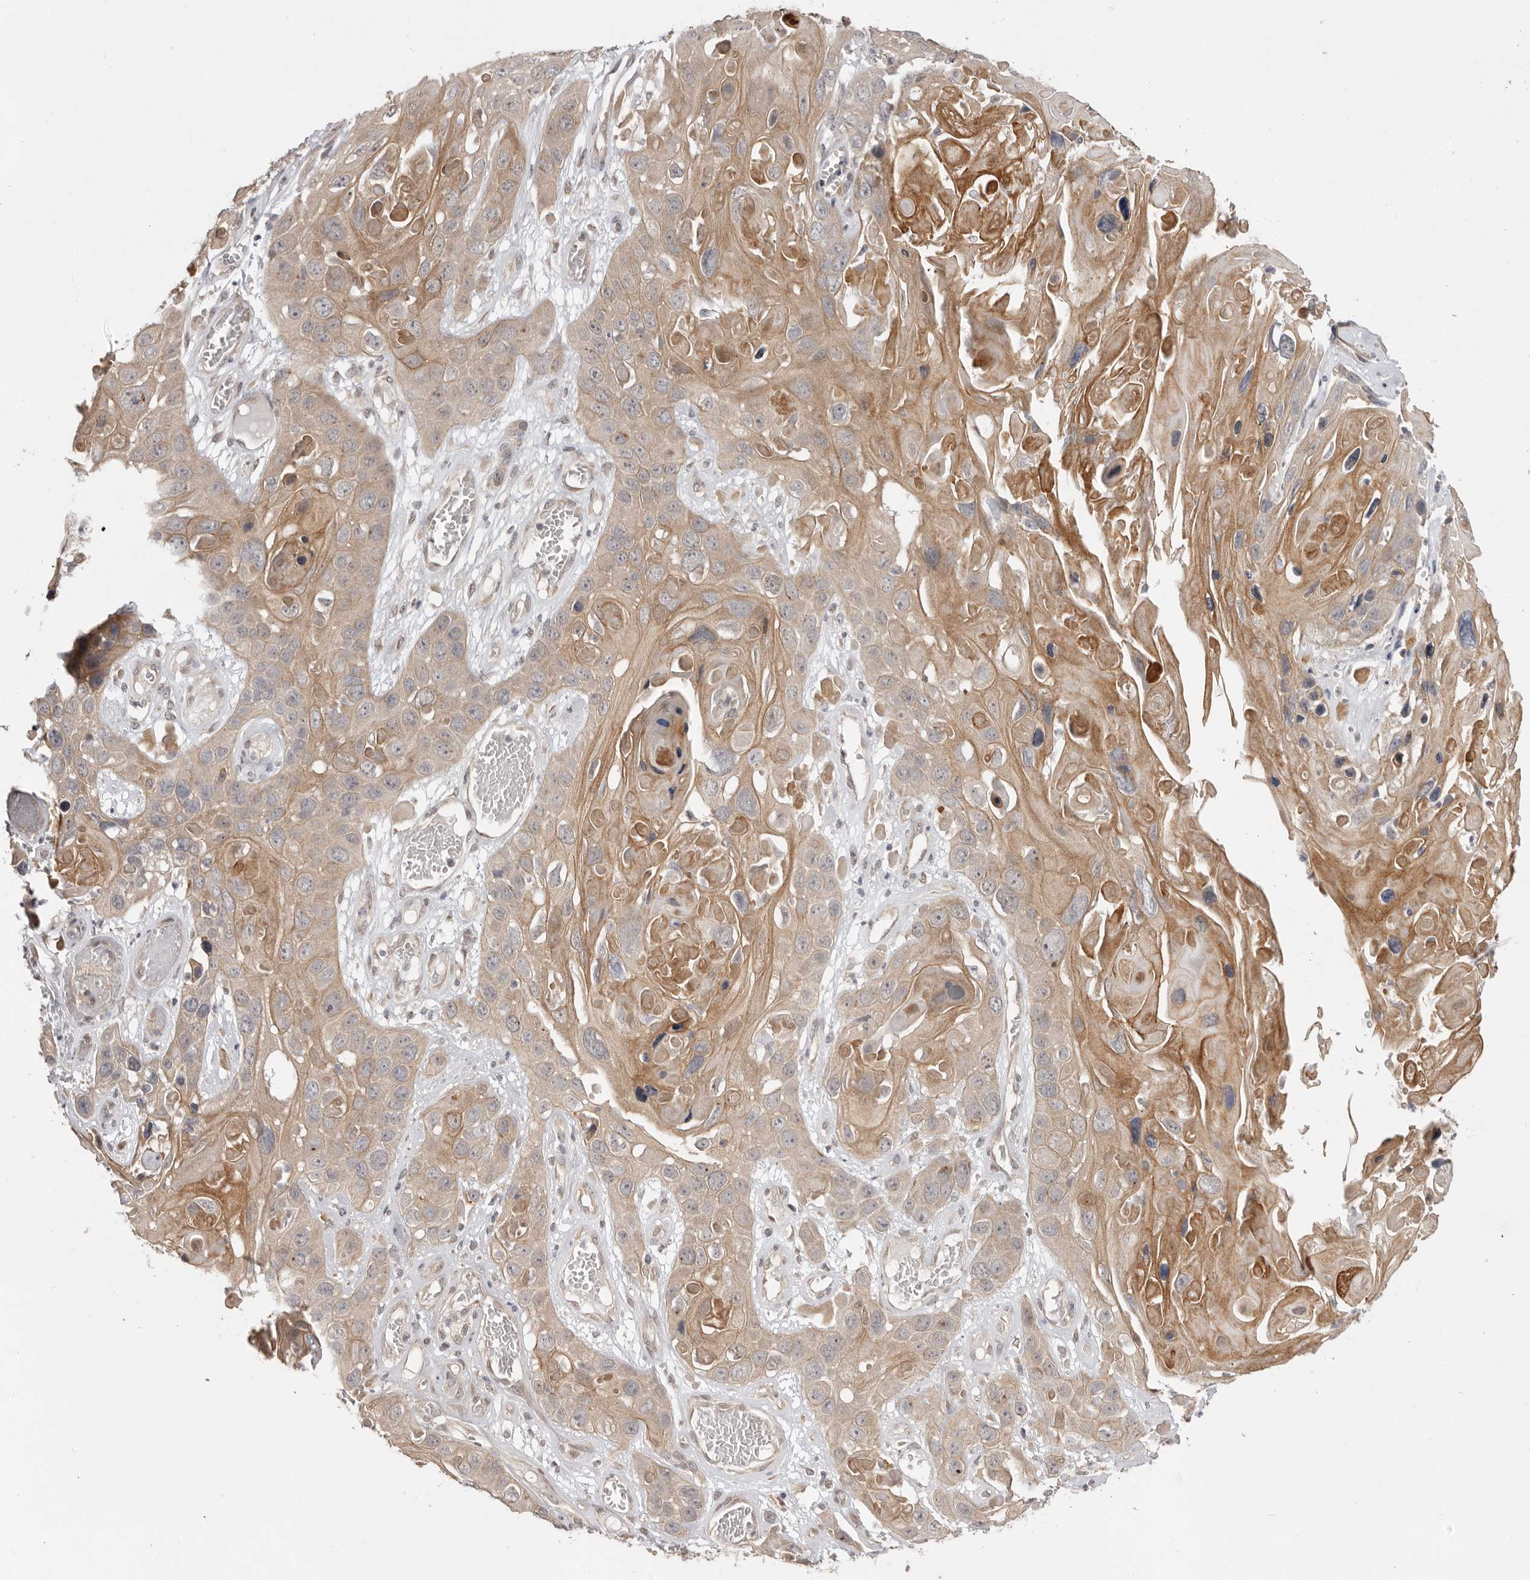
{"staining": {"intensity": "weak", "quantity": ">75%", "location": "cytoplasmic/membranous"}, "tissue": "skin cancer", "cell_type": "Tumor cells", "image_type": "cancer", "snomed": [{"axis": "morphology", "description": "Squamous cell carcinoma, NOS"}, {"axis": "topography", "description": "Skin"}], "caption": "Skin cancer (squamous cell carcinoma) stained for a protein (brown) displays weak cytoplasmic/membranous positive positivity in approximately >75% of tumor cells.", "gene": "NSUN4", "patient": {"sex": "male", "age": 55}}